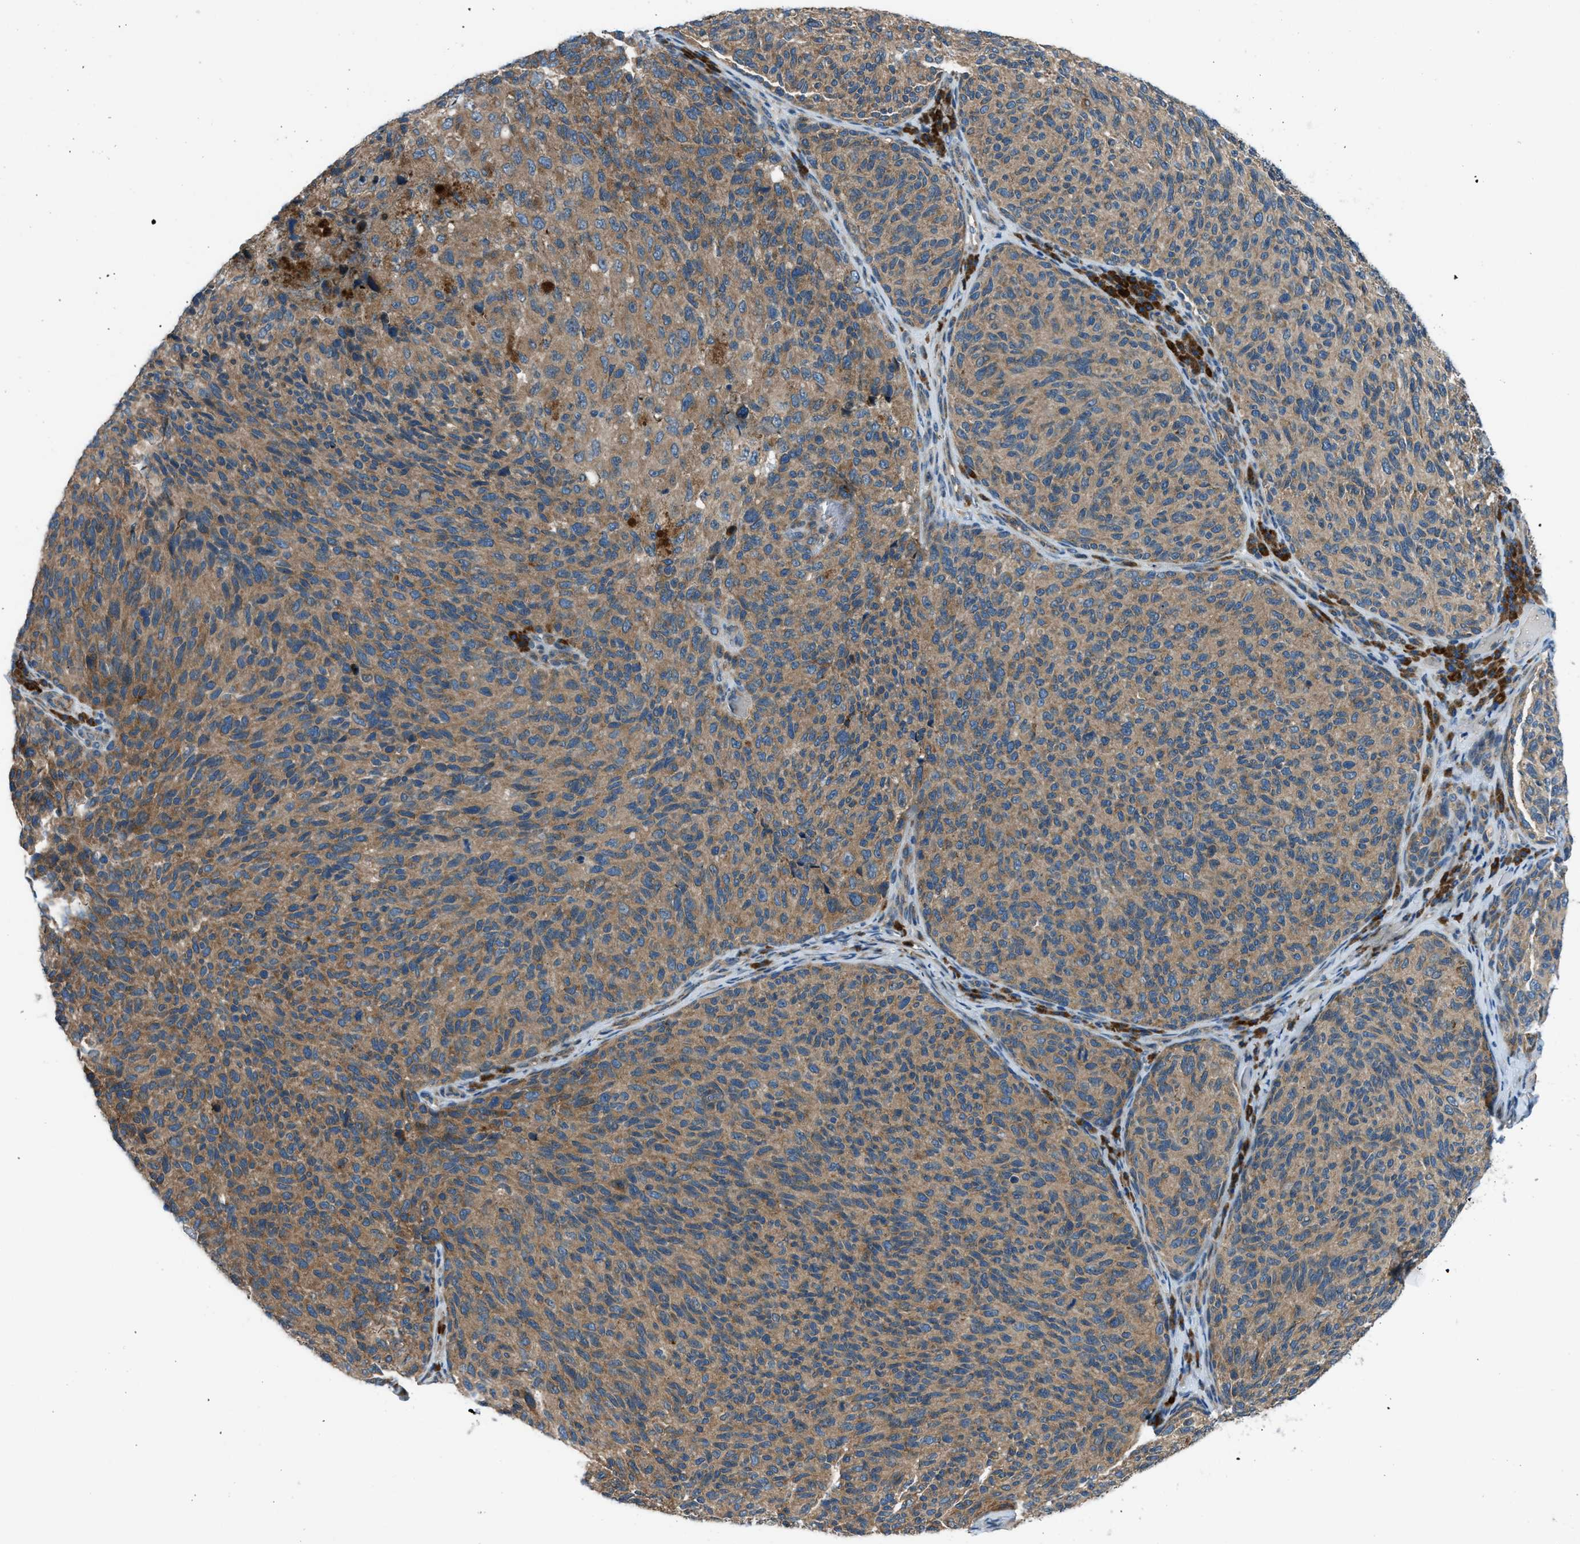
{"staining": {"intensity": "moderate", "quantity": ">75%", "location": "cytoplasmic/membranous"}, "tissue": "melanoma", "cell_type": "Tumor cells", "image_type": "cancer", "snomed": [{"axis": "morphology", "description": "Malignant melanoma, NOS"}, {"axis": "topography", "description": "Skin"}], "caption": "Immunohistochemical staining of human malignant melanoma displays medium levels of moderate cytoplasmic/membranous protein staining in about >75% of tumor cells.", "gene": "EDARADD", "patient": {"sex": "female", "age": 73}}